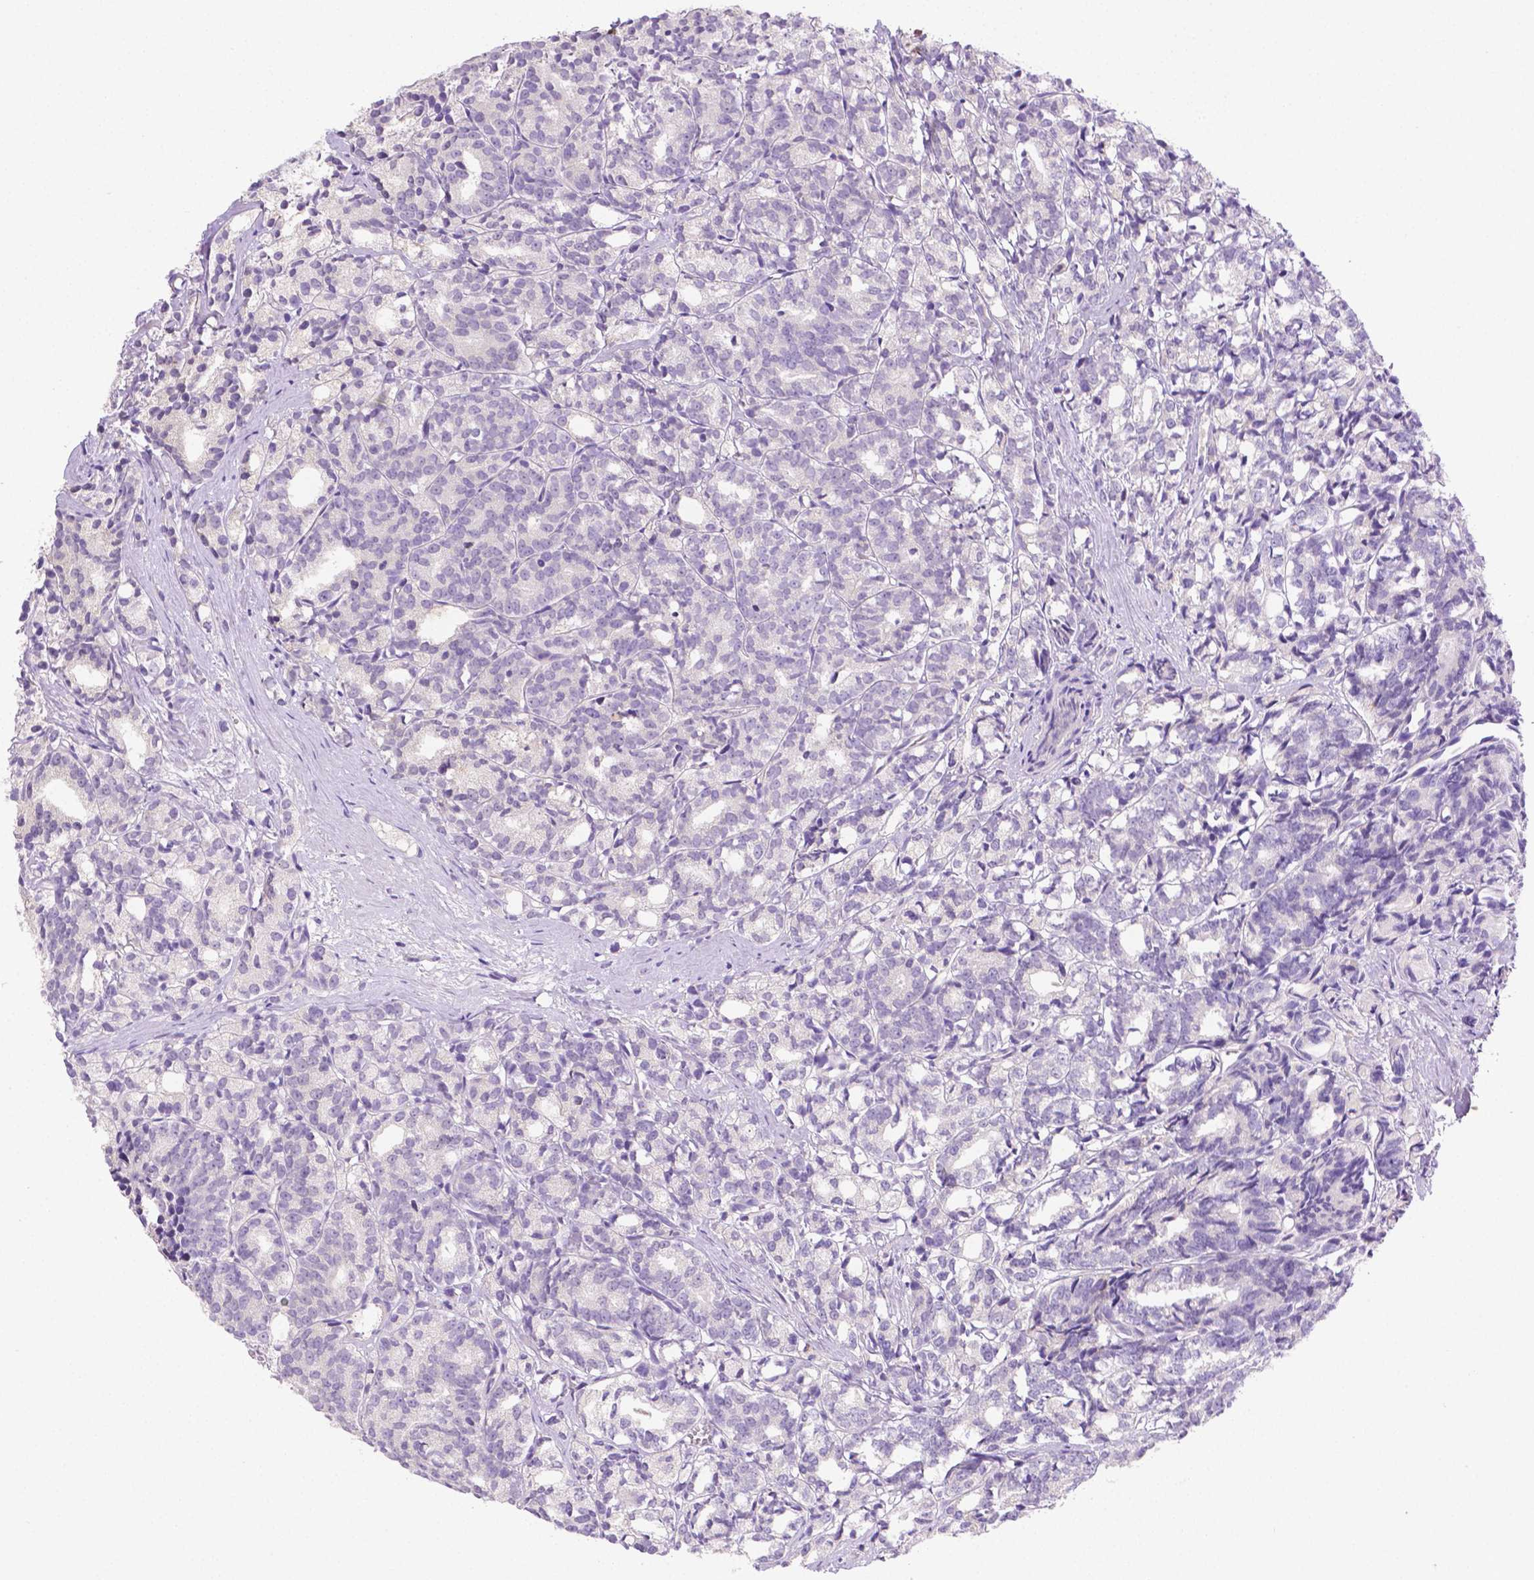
{"staining": {"intensity": "negative", "quantity": "none", "location": "none"}, "tissue": "prostate cancer", "cell_type": "Tumor cells", "image_type": "cancer", "snomed": [{"axis": "morphology", "description": "Adenocarcinoma, High grade"}, {"axis": "topography", "description": "Prostate"}], "caption": "Prostate cancer stained for a protein using immunohistochemistry (IHC) exhibits no positivity tumor cells.", "gene": "NXPH2", "patient": {"sex": "male", "age": 53}}